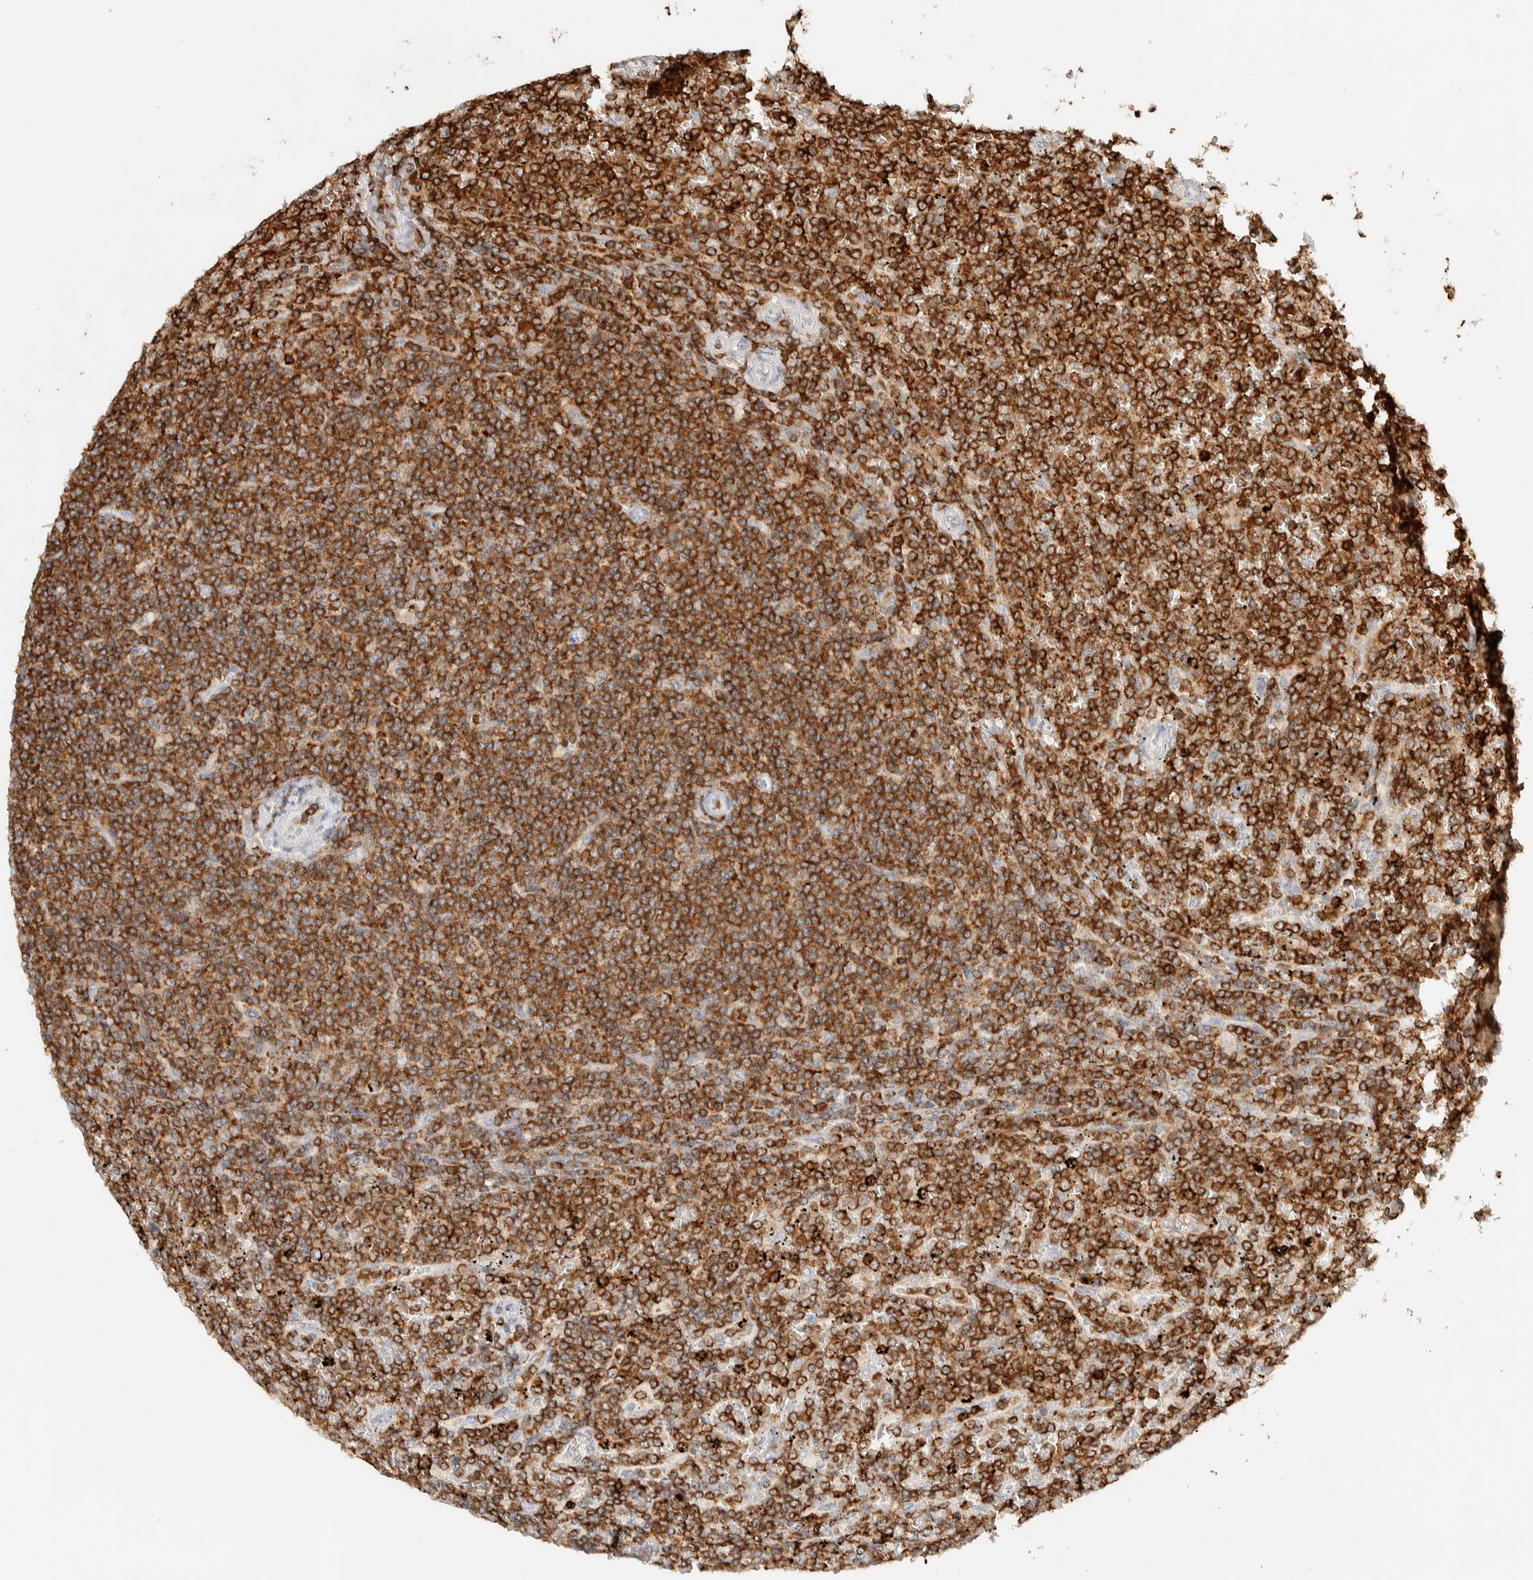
{"staining": {"intensity": "strong", "quantity": ">75%", "location": "cytoplasmic/membranous"}, "tissue": "lymphoma", "cell_type": "Tumor cells", "image_type": "cancer", "snomed": [{"axis": "morphology", "description": "Malignant lymphoma, non-Hodgkin's type, Low grade"}, {"axis": "topography", "description": "Spleen"}], "caption": "Lymphoma tissue reveals strong cytoplasmic/membranous staining in approximately >75% of tumor cells, visualized by immunohistochemistry.", "gene": "RUNDC1", "patient": {"sex": "female", "age": 19}}